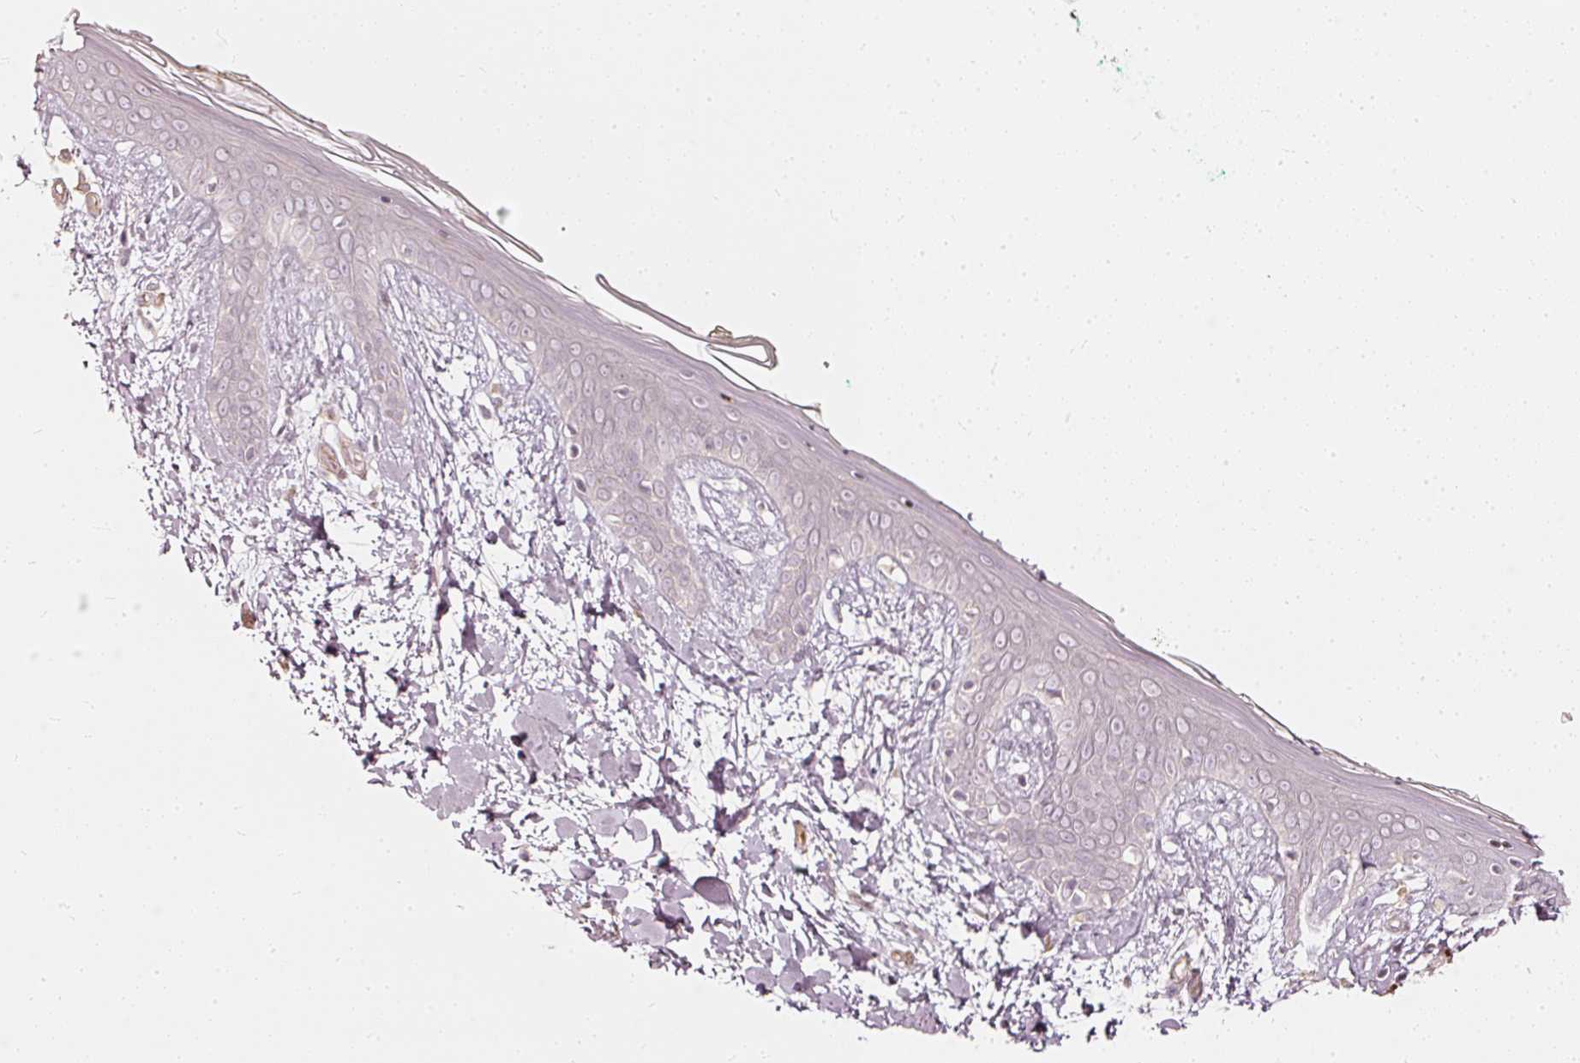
{"staining": {"intensity": "negative", "quantity": "none", "location": "none"}, "tissue": "skin", "cell_type": "Fibroblasts", "image_type": "normal", "snomed": [{"axis": "morphology", "description": "Normal tissue, NOS"}, {"axis": "topography", "description": "Skin"}], "caption": "Immunohistochemistry histopathology image of benign skin: human skin stained with DAB (3,3'-diaminobenzidine) demonstrates no significant protein expression in fibroblasts.", "gene": "DRD2", "patient": {"sex": "female", "age": 34}}